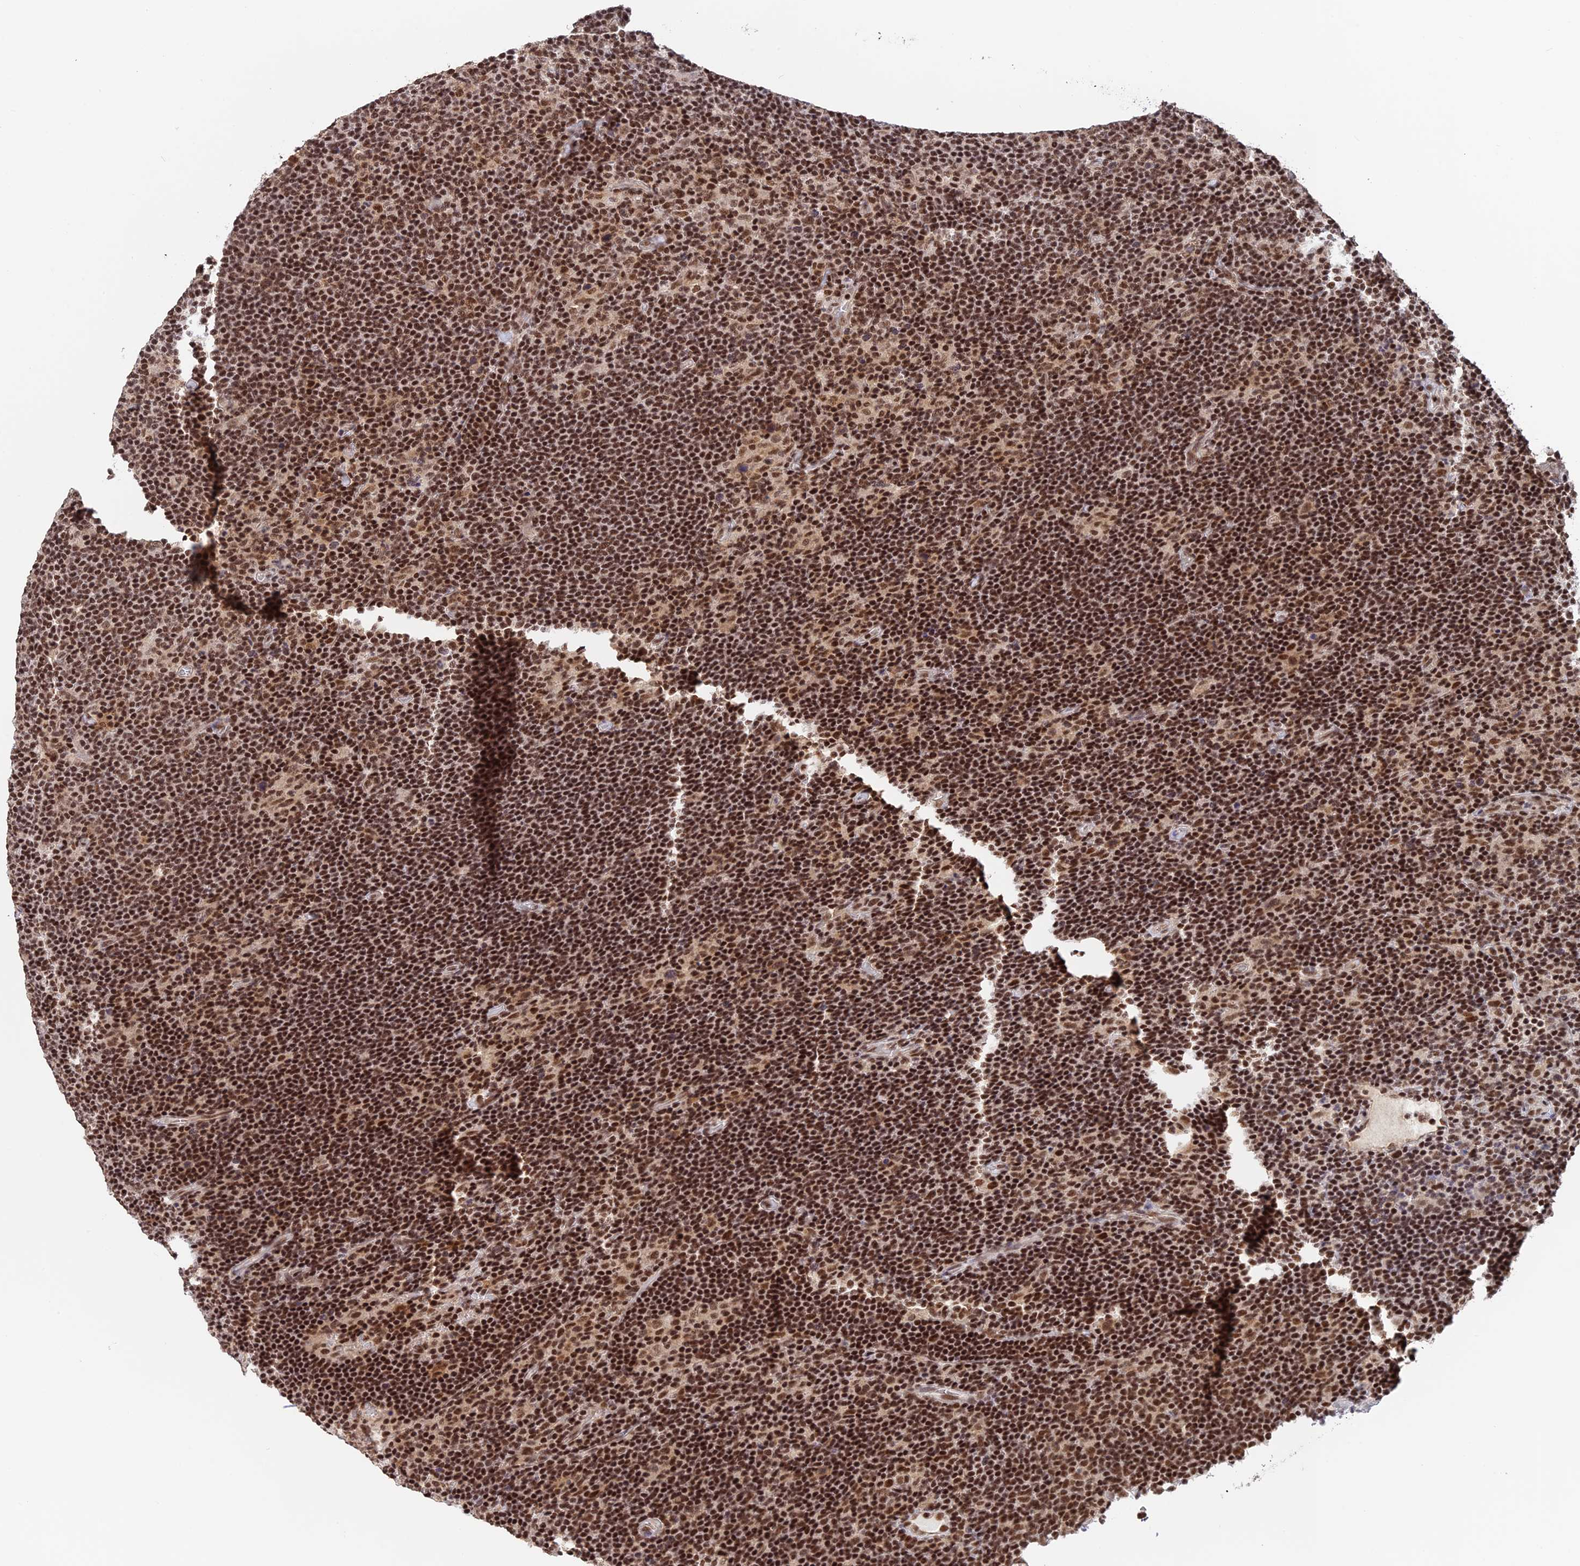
{"staining": {"intensity": "moderate", "quantity": ">75%", "location": "nuclear"}, "tissue": "lymphoma", "cell_type": "Tumor cells", "image_type": "cancer", "snomed": [{"axis": "morphology", "description": "Hodgkin's disease, NOS"}, {"axis": "topography", "description": "Lymph node"}], "caption": "Immunohistochemistry (IHC) of human lymphoma exhibits medium levels of moderate nuclear staining in approximately >75% of tumor cells.", "gene": "THAP11", "patient": {"sex": "female", "age": 57}}